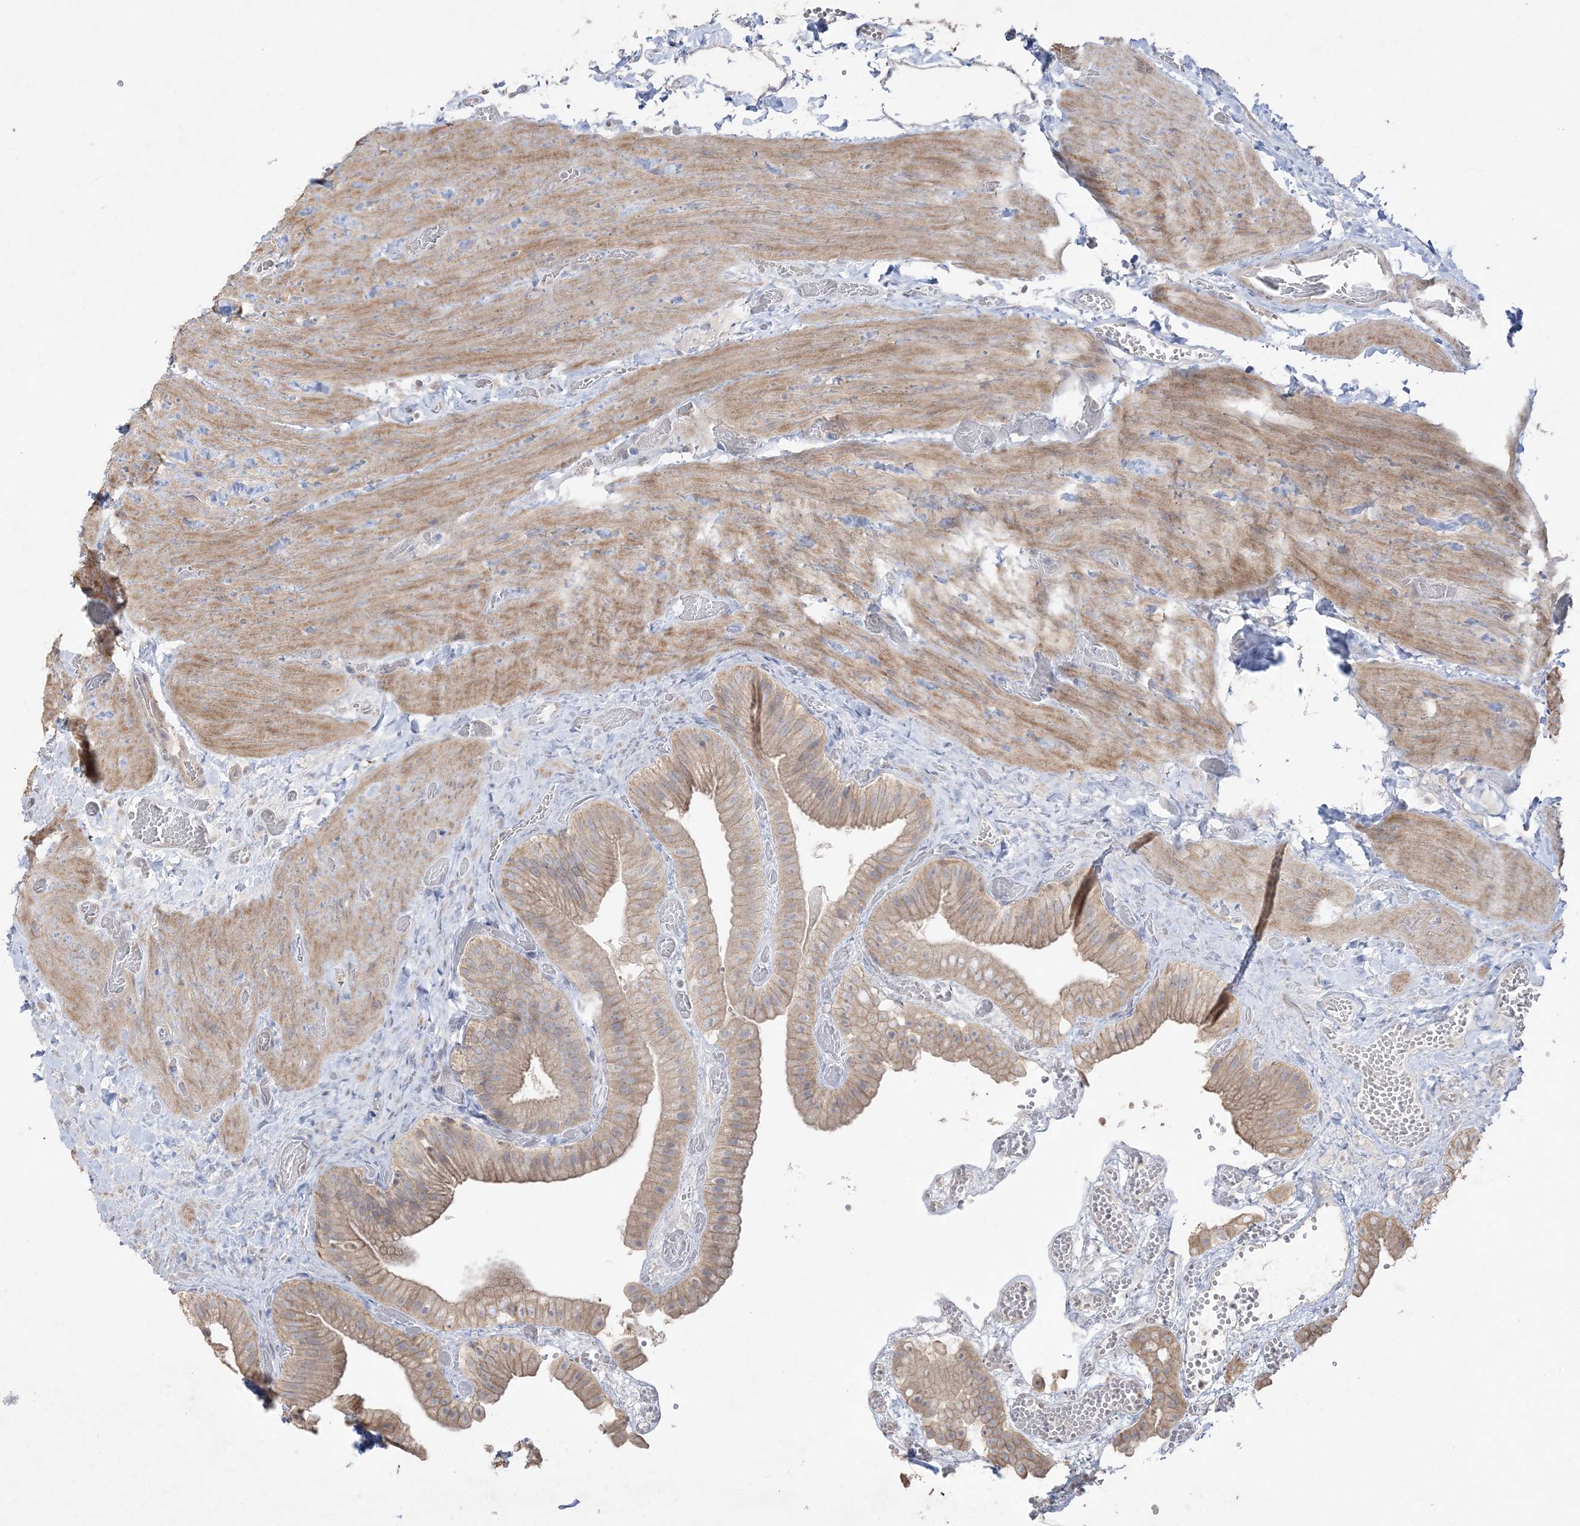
{"staining": {"intensity": "weak", "quantity": "25%-75%", "location": "cytoplasmic/membranous"}, "tissue": "gallbladder", "cell_type": "Glandular cells", "image_type": "normal", "snomed": [{"axis": "morphology", "description": "Normal tissue, NOS"}, {"axis": "topography", "description": "Gallbladder"}], "caption": "A micrograph of human gallbladder stained for a protein displays weak cytoplasmic/membranous brown staining in glandular cells. The protein of interest is shown in brown color, while the nuclei are stained blue.", "gene": "SH3BP4", "patient": {"sex": "female", "age": 64}}